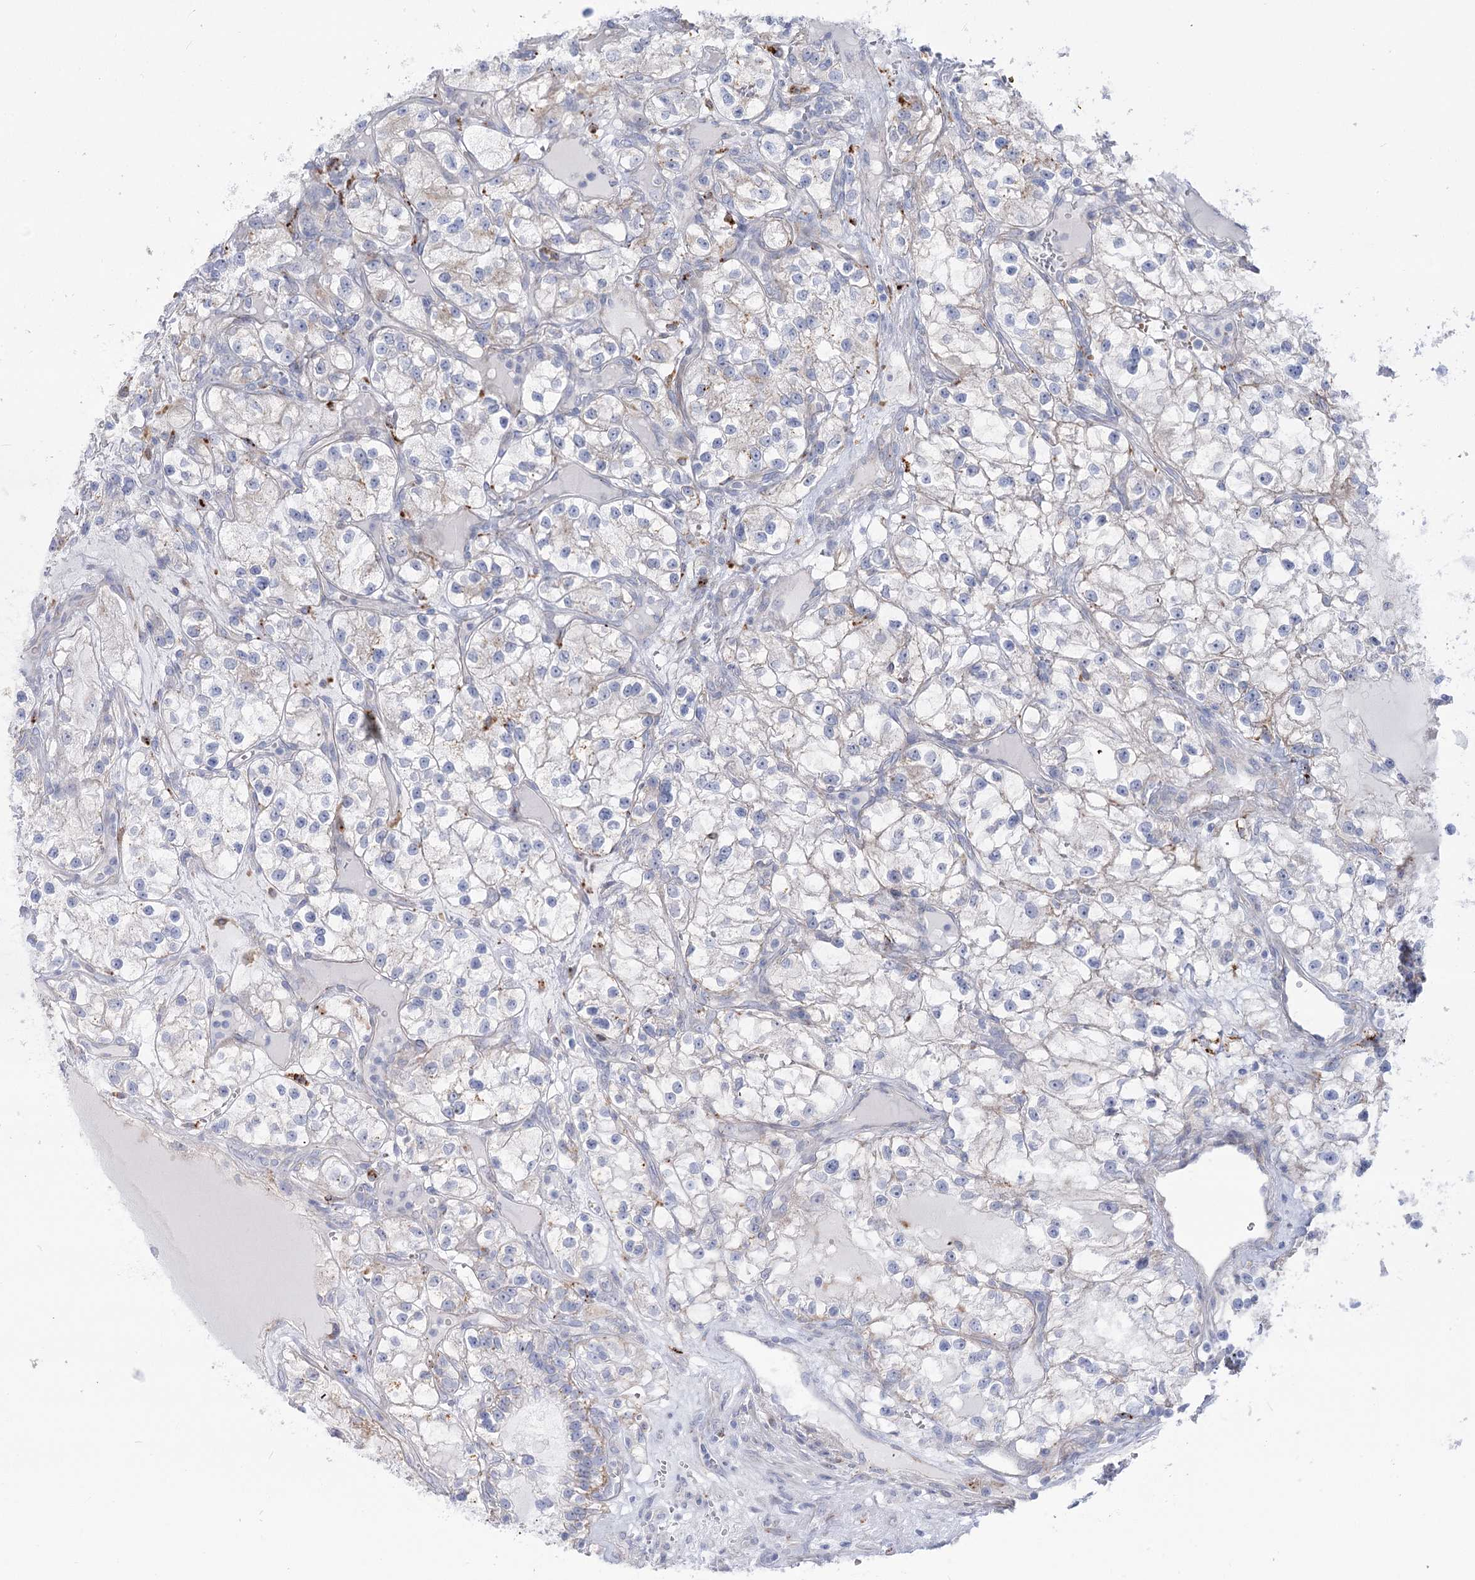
{"staining": {"intensity": "weak", "quantity": "<25%", "location": "cytoplasmic/membranous"}, "tissue": "renal cancer", "cell_type": "Tumor cells", "image_type": "cancer", "snomed": [{"axis": "morphology", "description": "Adenocarcinoma, NOS"}, {"axis": "topography", "description": "Kidney"}], "caption": "A high-resolution micrograph shows immunohistochemistry (IHC) staining of renal adenocarcinoma, which shows no significant staining in tumor cells.", "gene": "SIAE", "patient": {"sex": "female", "age": 57}}